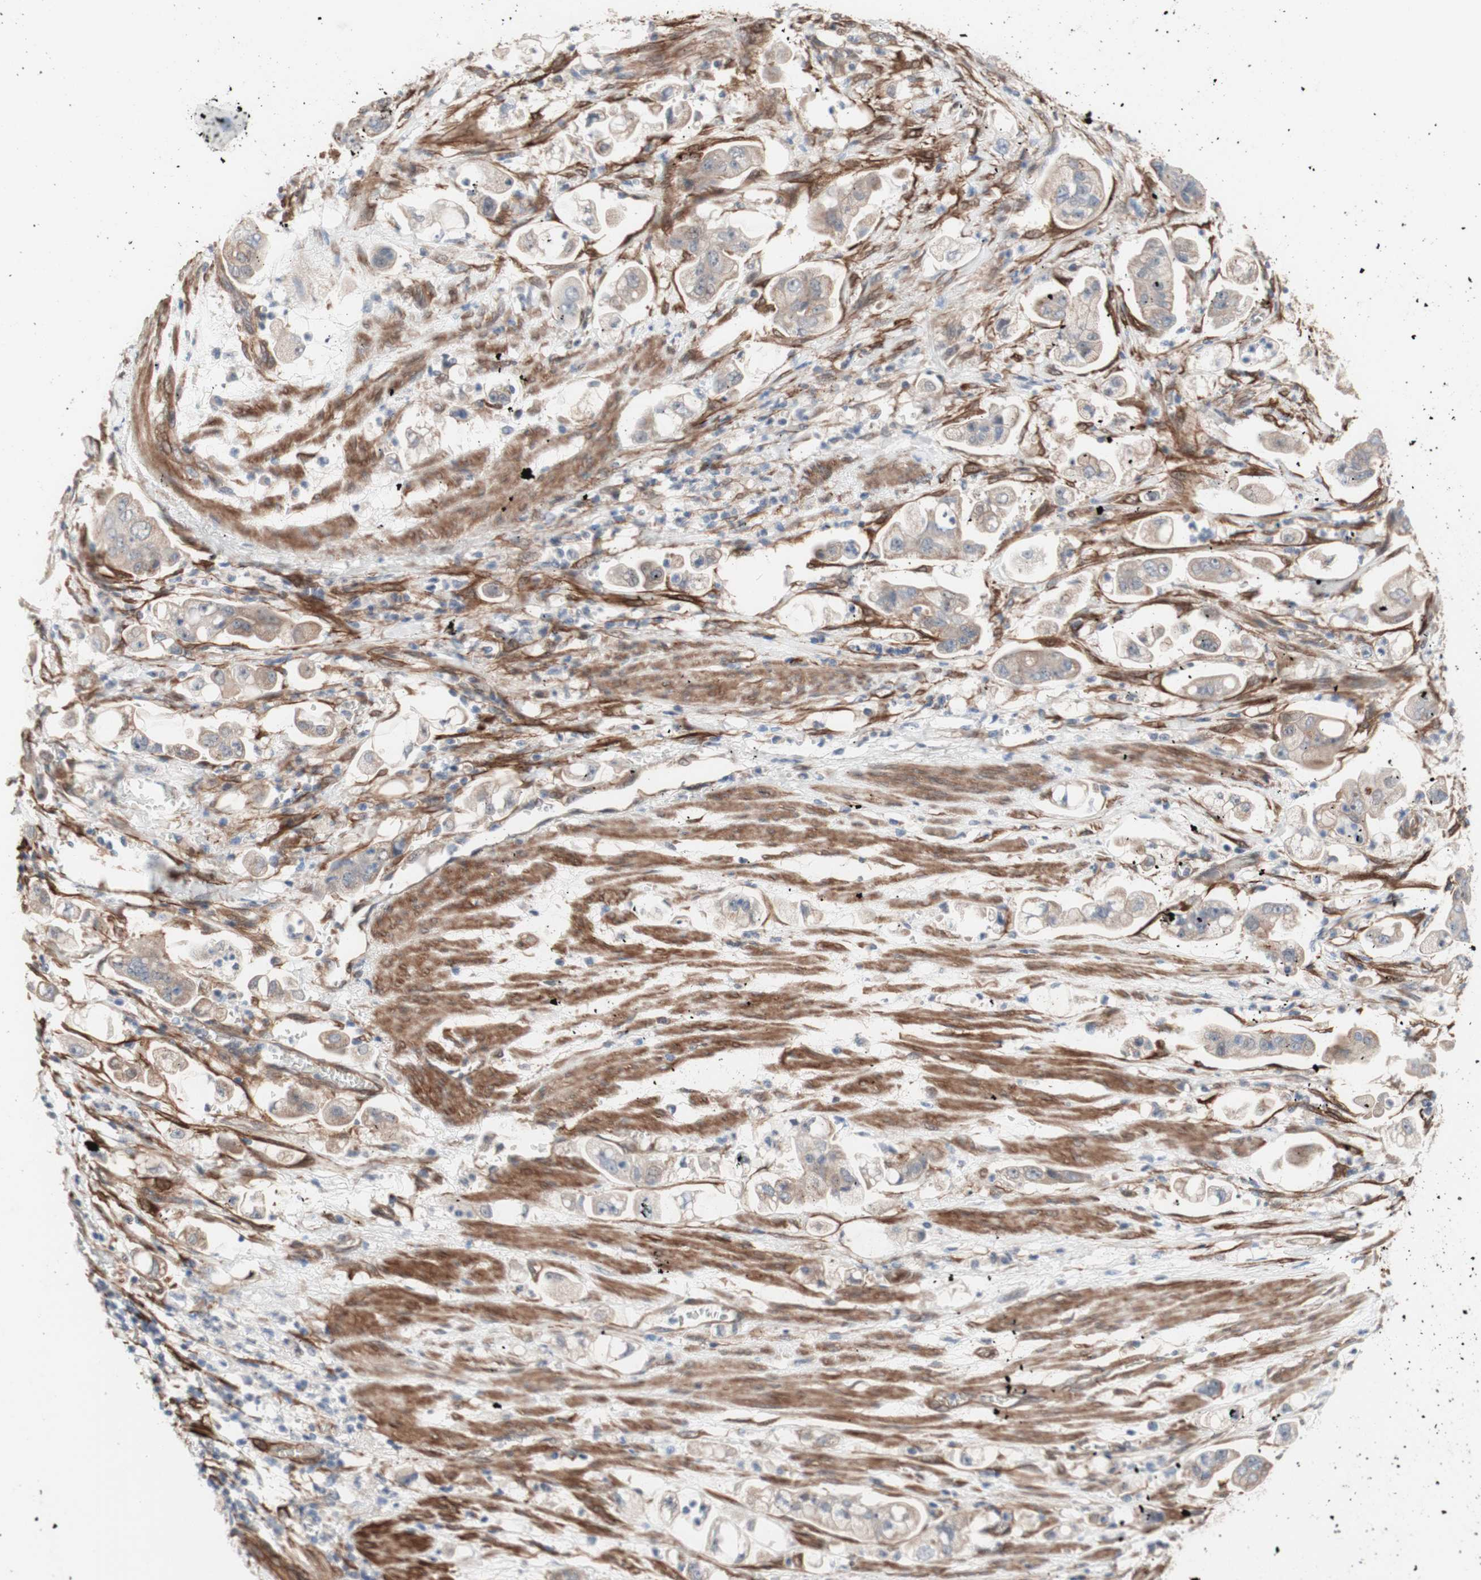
{"staining": {"intensity": "weak", "quantity": ">75%", "location": "cytoplasmic/membranous"}, "tissue": "stomach cancer", "cell_type": "Tumor cells", "image_type": "cancer", "snomed": [{"axis": "morphology", "description": "Adenocarcinoma, NOS"}, {"axis": "topography", "description": "Stomach"}], "caption": "Immunohistochemical staining of human stomach cancer displays low levels of weak cytoplasmic/membranous expression in about >75% of tumor cells.", "gene": "CNN3", "patient": {"sex": "male", "age": 62}}